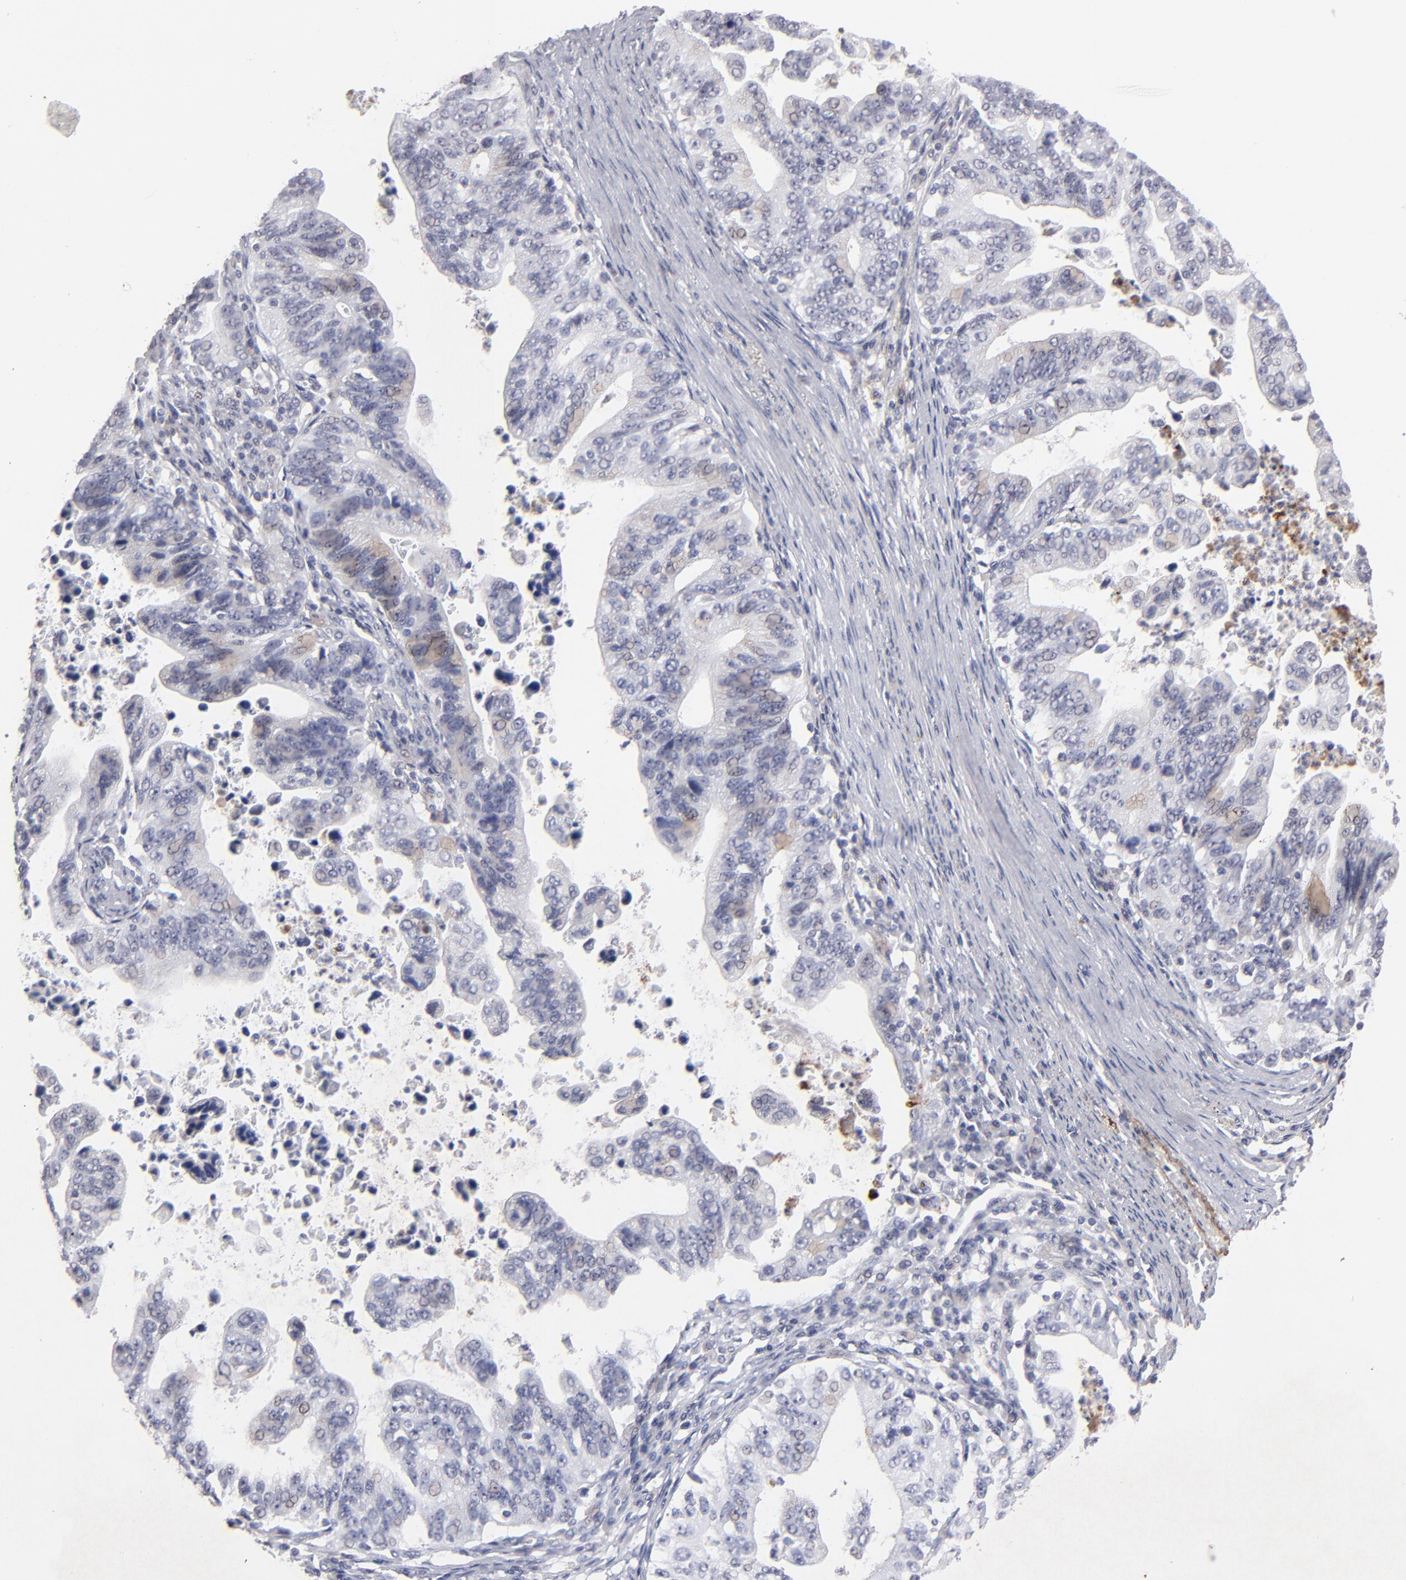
{"staining": {"intensity": "negative", "quantity": "none", "location": "none"}, "tissue": "stomach cancer", "cell_type": "Tumor cells", "image_type": "cancer", "snomed": [{"axis": "morphology", "description": "Adenocarcinoma, NOS"}, {"axis": "topography", "description": "Stomach, upper"}], "caption": "An immunohistochemistry (IHC) histopathology image of stomach cancer (adenocarcinoma) is shown. There is no staining in tumor cells of stomach cancer (adenocarcinoma).", "gene": "GPM6B", "patient": {"sex": "female", "age": 50}}